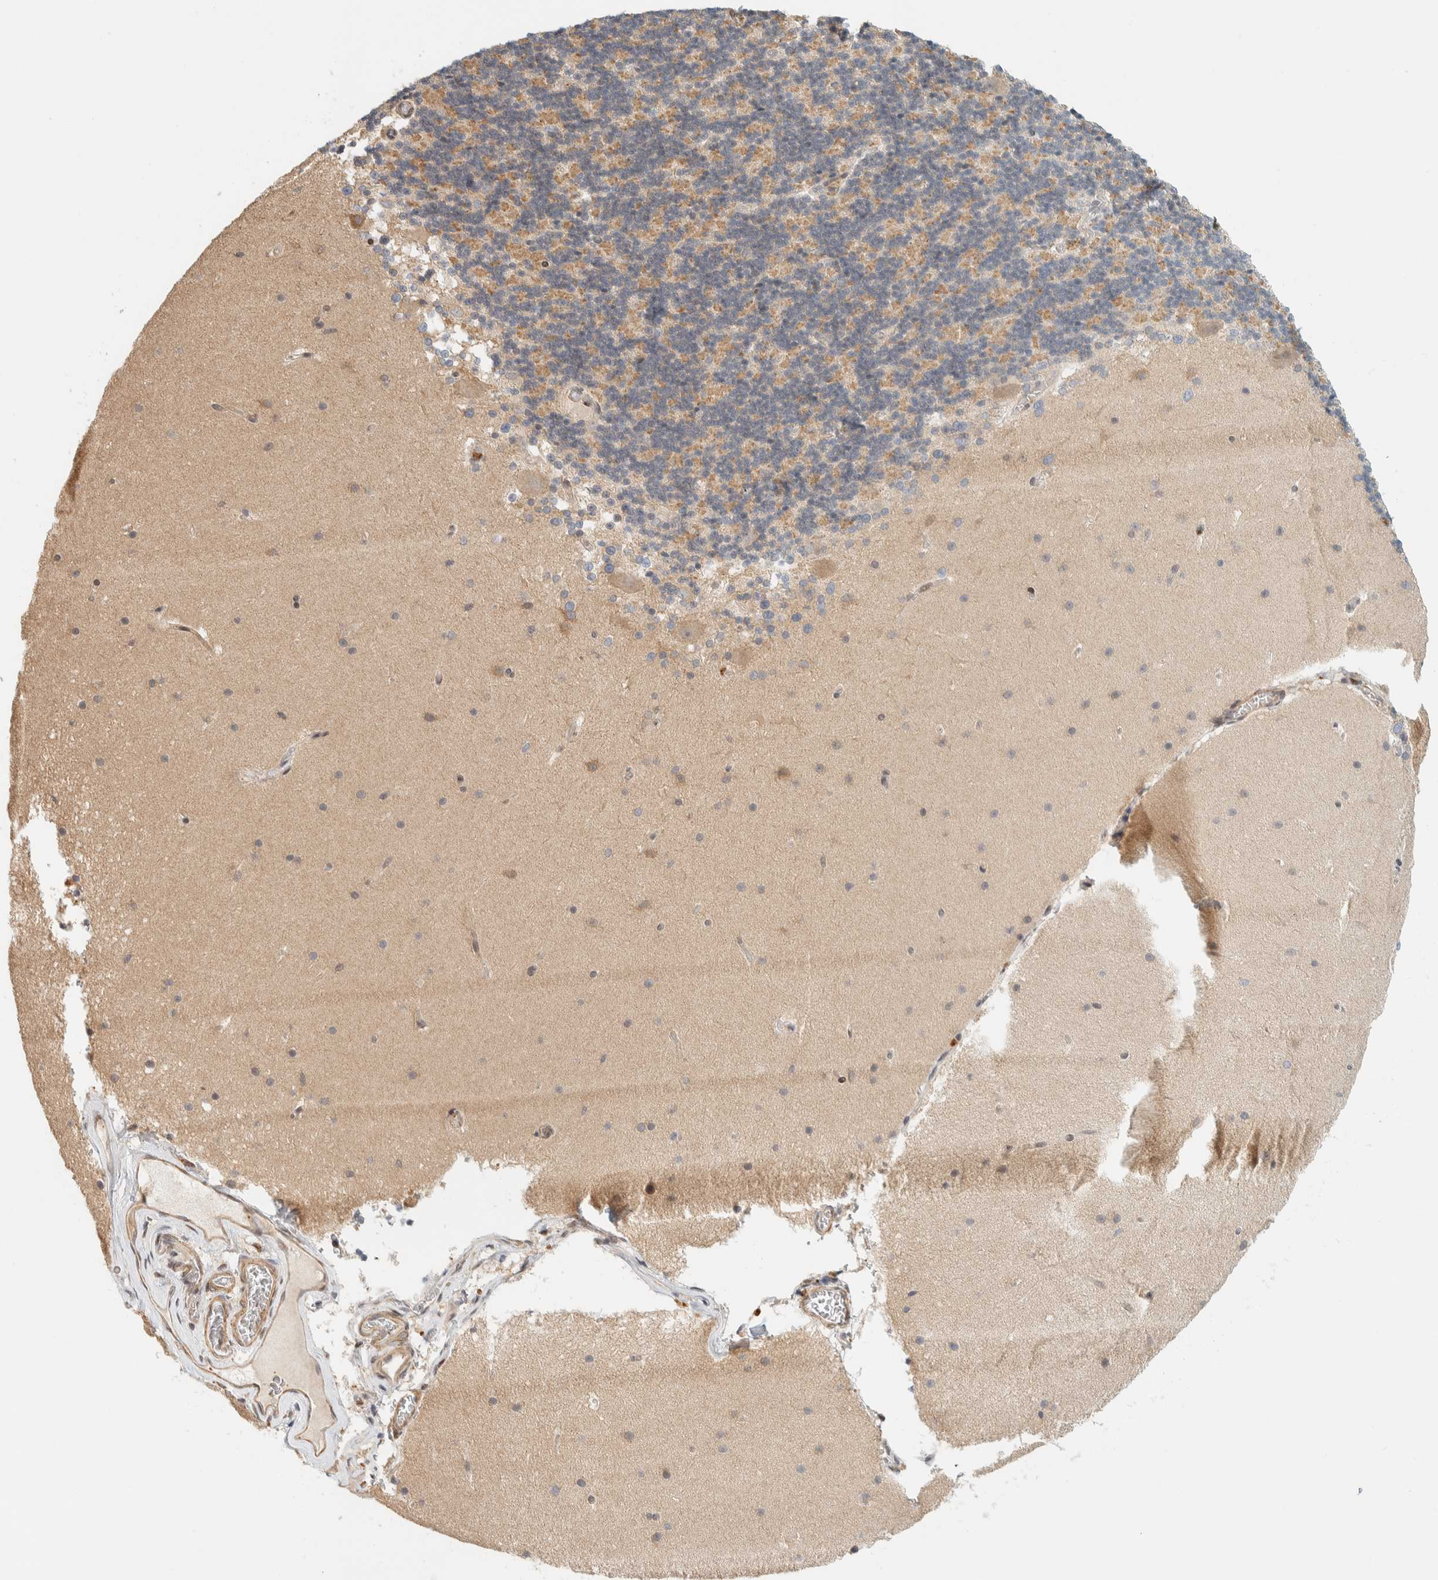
{"staining": {"intensity": "weak", "quantity": ">75%", "location": "cytoplasmic/membranous"}, "tissue": "cerebellum", "cell_type": "Cells in granular layer", "image_type": "normal", "snomed": [{"axis": "morphology", "description": "Normal tissue, NOS"}, {"axis": "topography", "description": "Cerebellum"}], "caption": "Immunohistochemistry (IHC) staining of unremarkable cerebellum, which exhibits low levels of weak cytoplasmic/membranous expression in about >75% of cells in granular layer indicating weak cytoplasmic/membranous protein staining. The staining was performed using DAB (3,3'-diaminobenzidine) (brown) for protein detection and nuclei were counterstained in hematoxylin (blue).", "gene": "ARFGEF1", "patient": {"sex": "female", "age": 19}}